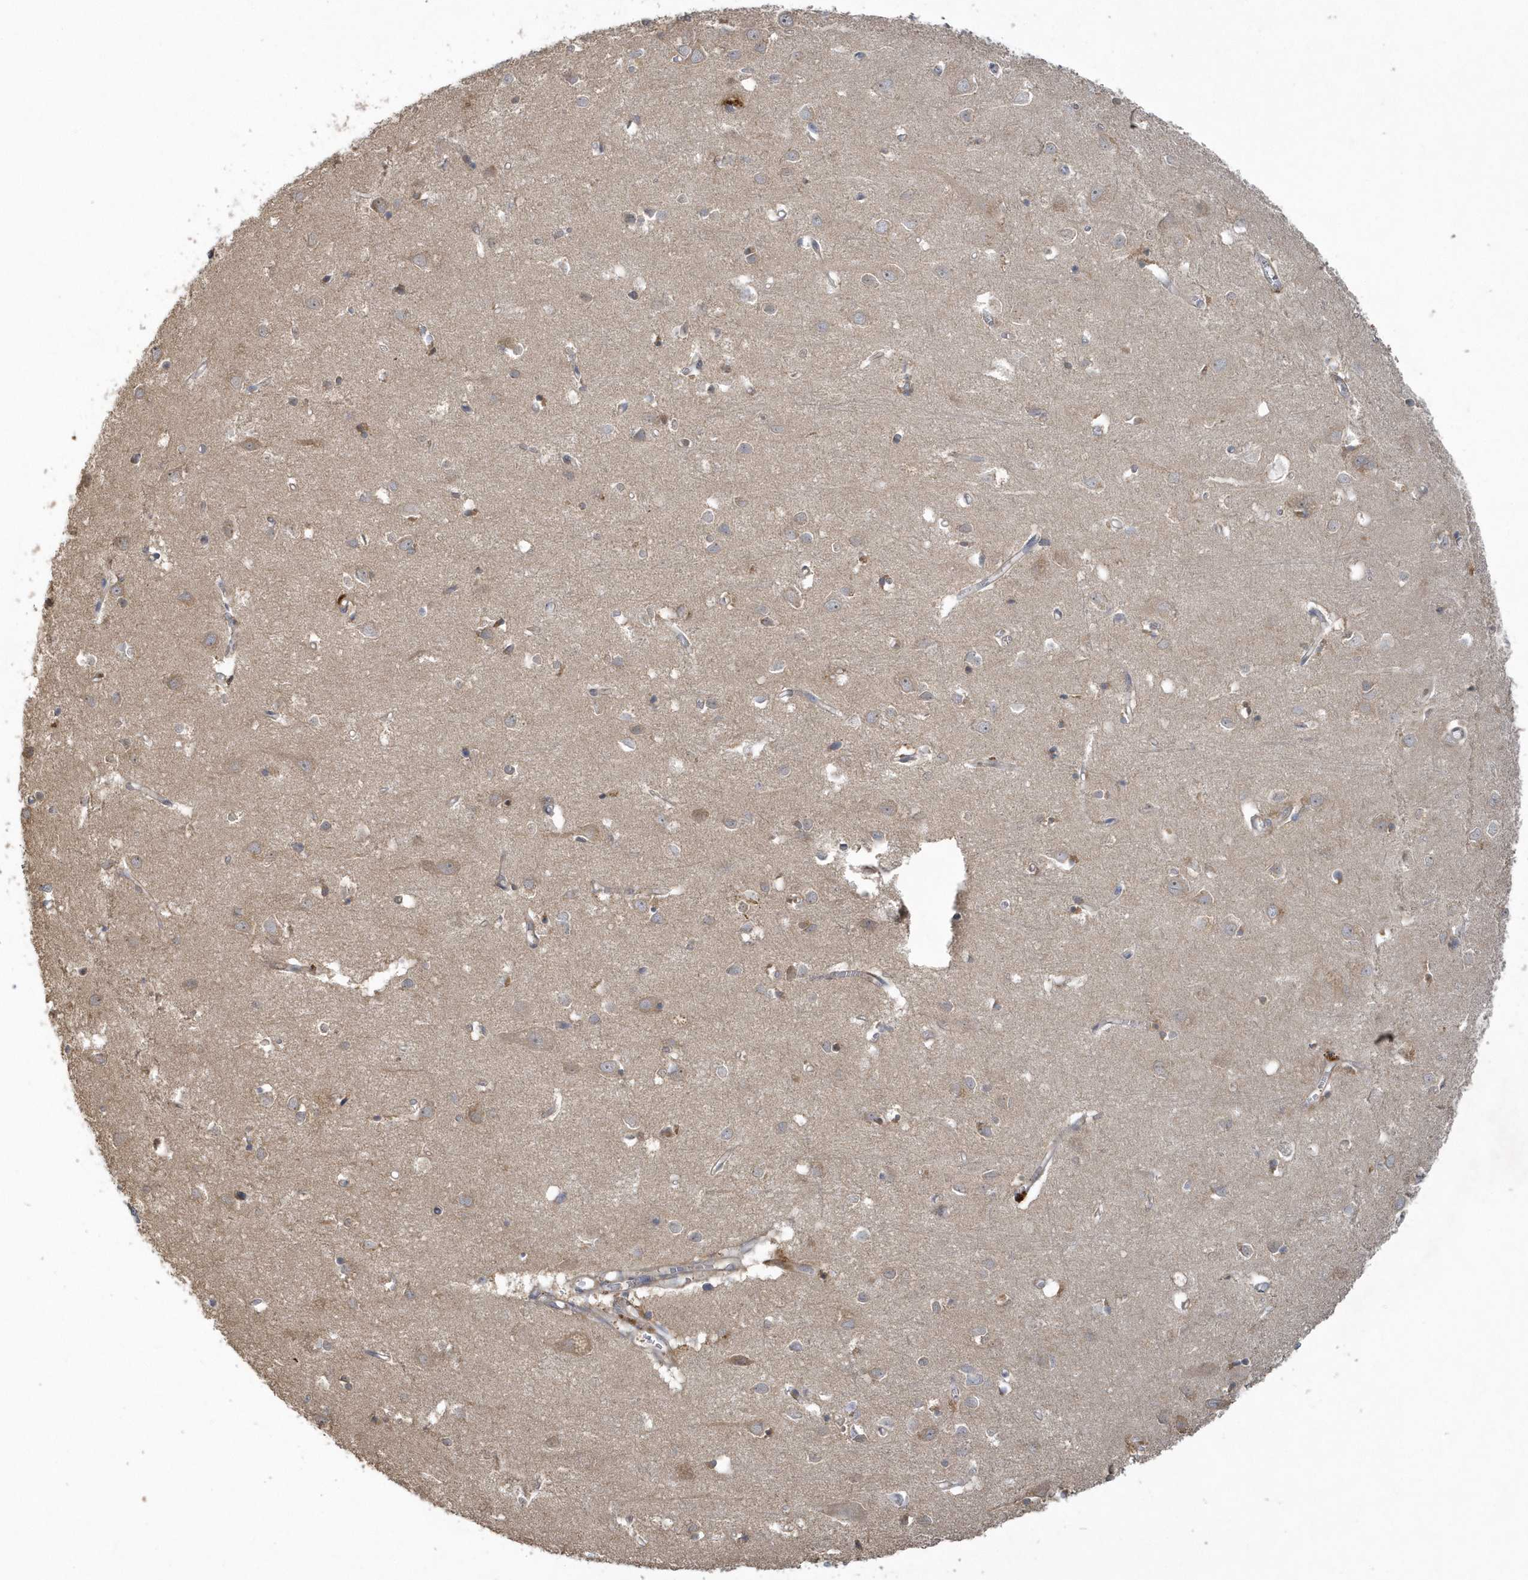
{"staining": {"intensity": "negative", "quantity": "none", "location": "none"}, "tissue": "cerebral cortex", "cell_type": "Endothelial cells", "image_type": "normal", "snomed": [{"axis": "morphology", "description": "Normal tissue, NOS"}, {"axis": "topography", "description": "Cerebral cortex"}], "caption": "Human cerebral cortex stained for a protein using immunohistochemistry (IHC) shows no positivity in endothelial cells.", "gene": "THG1L", "patient": {"sex": "female", "age": 64}}